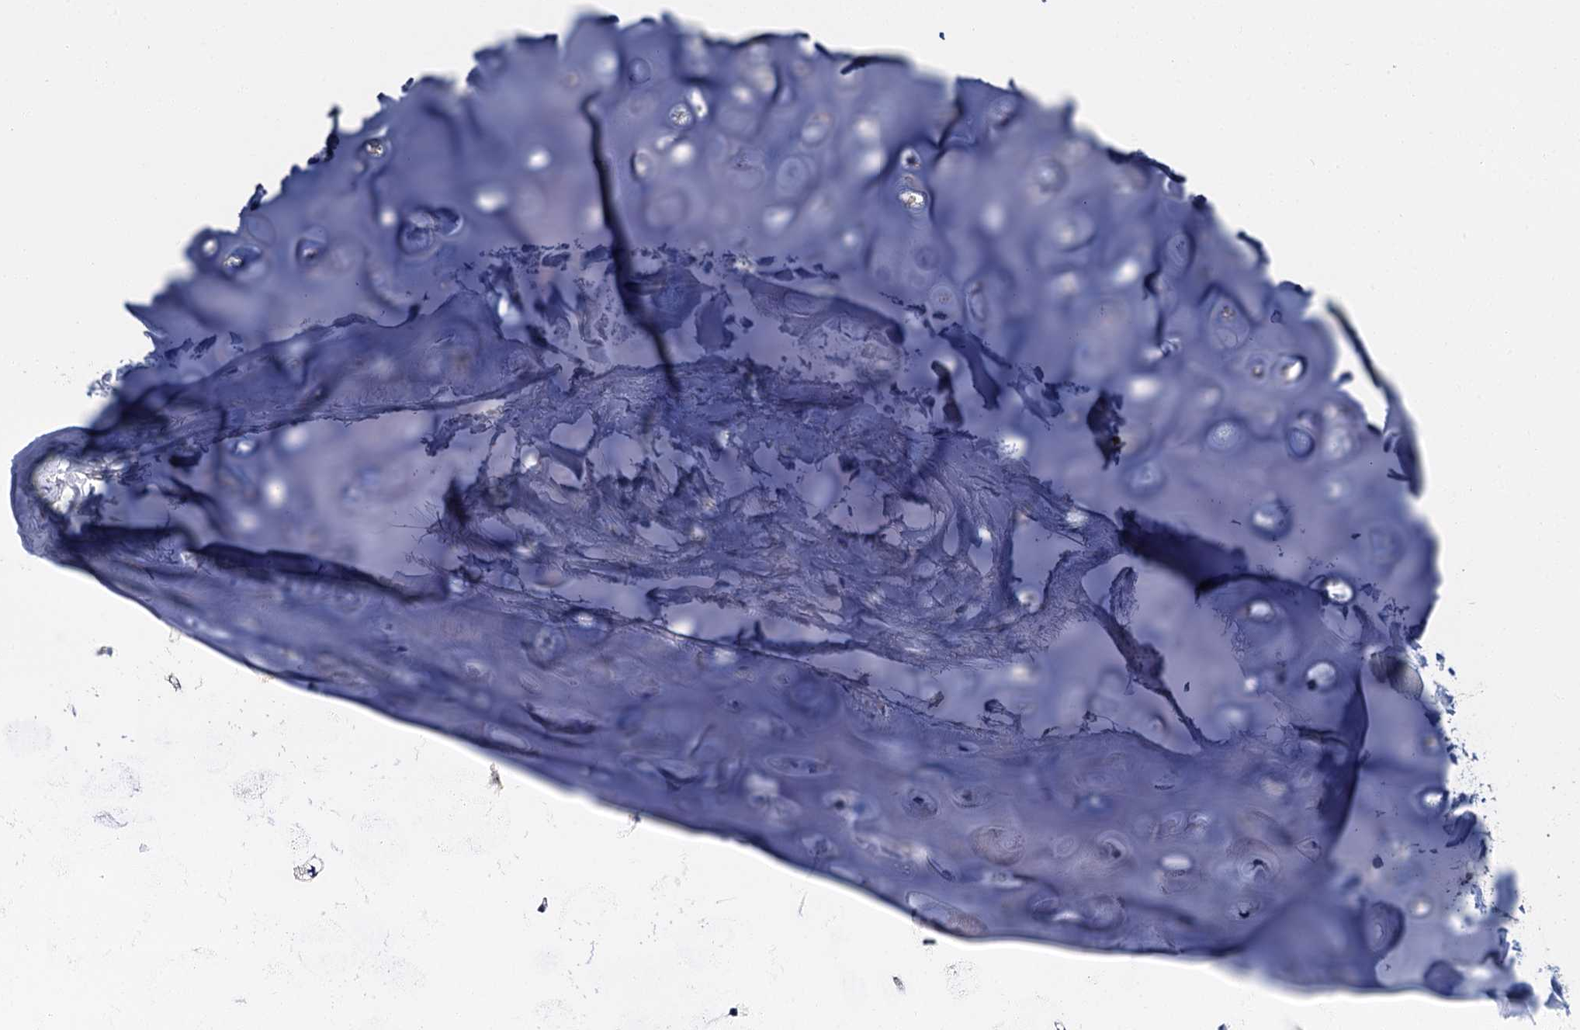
{"staining": {"intensity": "negative", "quantity": "none", "location": "none"}, "tissue": "adipose tissue", "cell_type": "Adipocytes", "image_type": "normal", "snomed": [{"axis": "morphology", "description": "Normal tissue, NOS"}, {"axis": "topography", "description": "Lymph node"}, {"axis": "topography", "description": "Cartilage tissue"}, {"axis": "topography", "description": "Bronchus"}], "caption": "Immunohistochemistry histopathology image of normal adipose tissue: human adipose tissue stained with DAB exhibits no significant protein staining in adipocytes.", "gene": "ATG2A", "patient": {"sex": "male", "age": 63}}